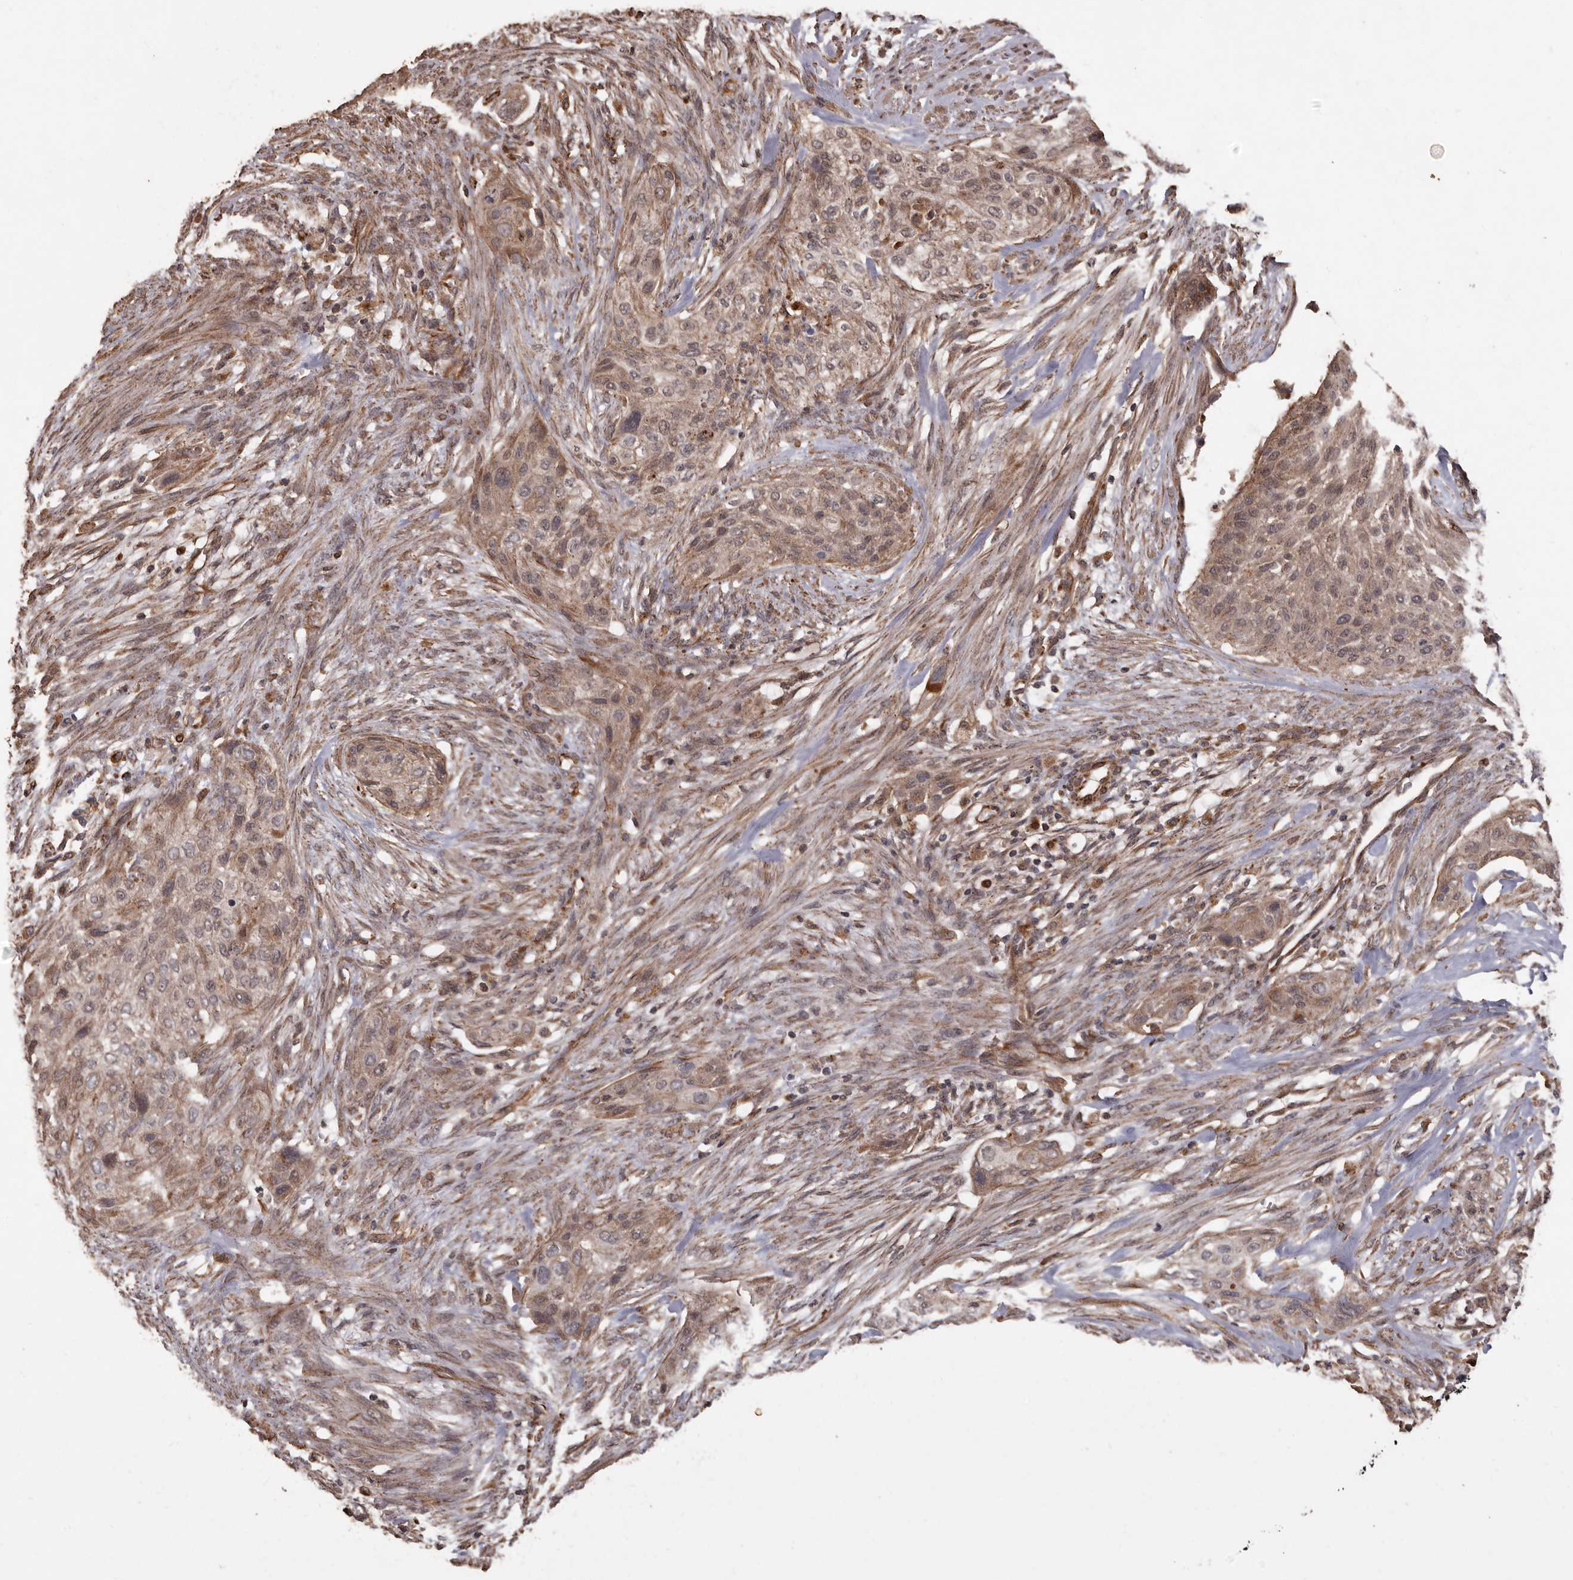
{"staining": {"intensity": "weak", "quantity": ">75%", "location": "cytoplasmic/membranous"}, "tissue": "urothelial cancer", "cell_type": "Tumor cells", "image_type": "cancer", "snomed": [{"axis": "morphology", "description": "Urothelial carcinoma, High grade"}, {"axis": "topography", "description": "Urinary bladder"}], "caption": "Immunohistochemical staining of high-grade urothelial carcinoma demonstrates low levels of weak cytoplasmic/membranous protein expression in about >75% of tumor cells.", "gene": "BRAT1", "patient": {"sex": "male", "age": 35}}